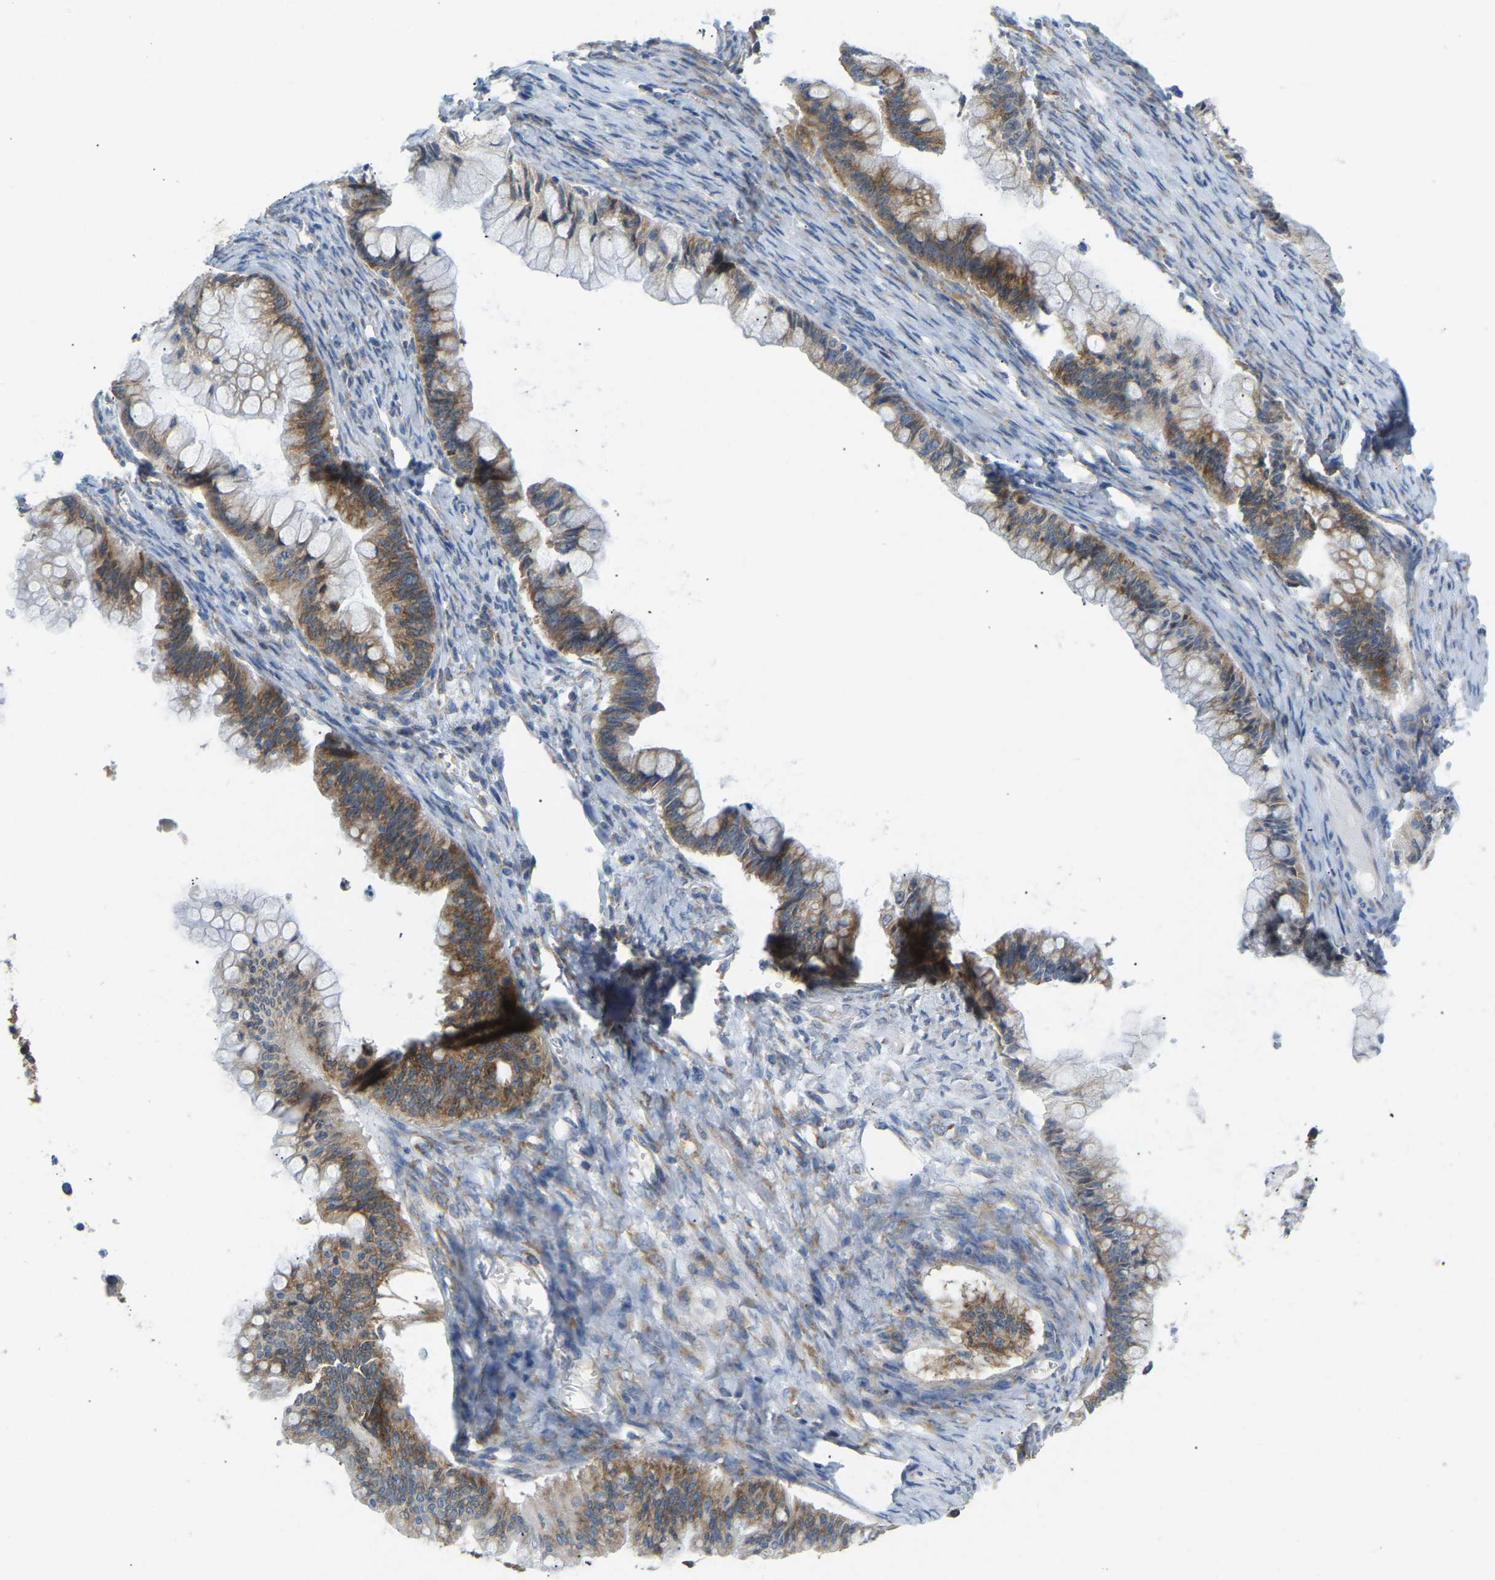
{"staining": {"intensity": "moderate", "quantity": ">75%", "location": "cytoplasmic/membranous"}, "tissue": "ovarian cancer", "cell_type": "Tumor cells", "image_type": "cancer", "snomed": [{"axis": "morphology", "description": "Cystadenocarcinoma, mucinous, NOS"}, {"axis": "topography", "description": "Ovary"}], "caption": "A photomicrograph of human ovarian cancer stained for a protein reveals moderate cytoplasmic/membranous brown staining in tumor cells. The staining was performed using DAB (3,3'-diaminobenzidine), with brown indicating positive protein expression. Nuclei are stained blue with hematoxylin.", "gene": "SND1", "patient": {"sex": "female", "age": 57}}